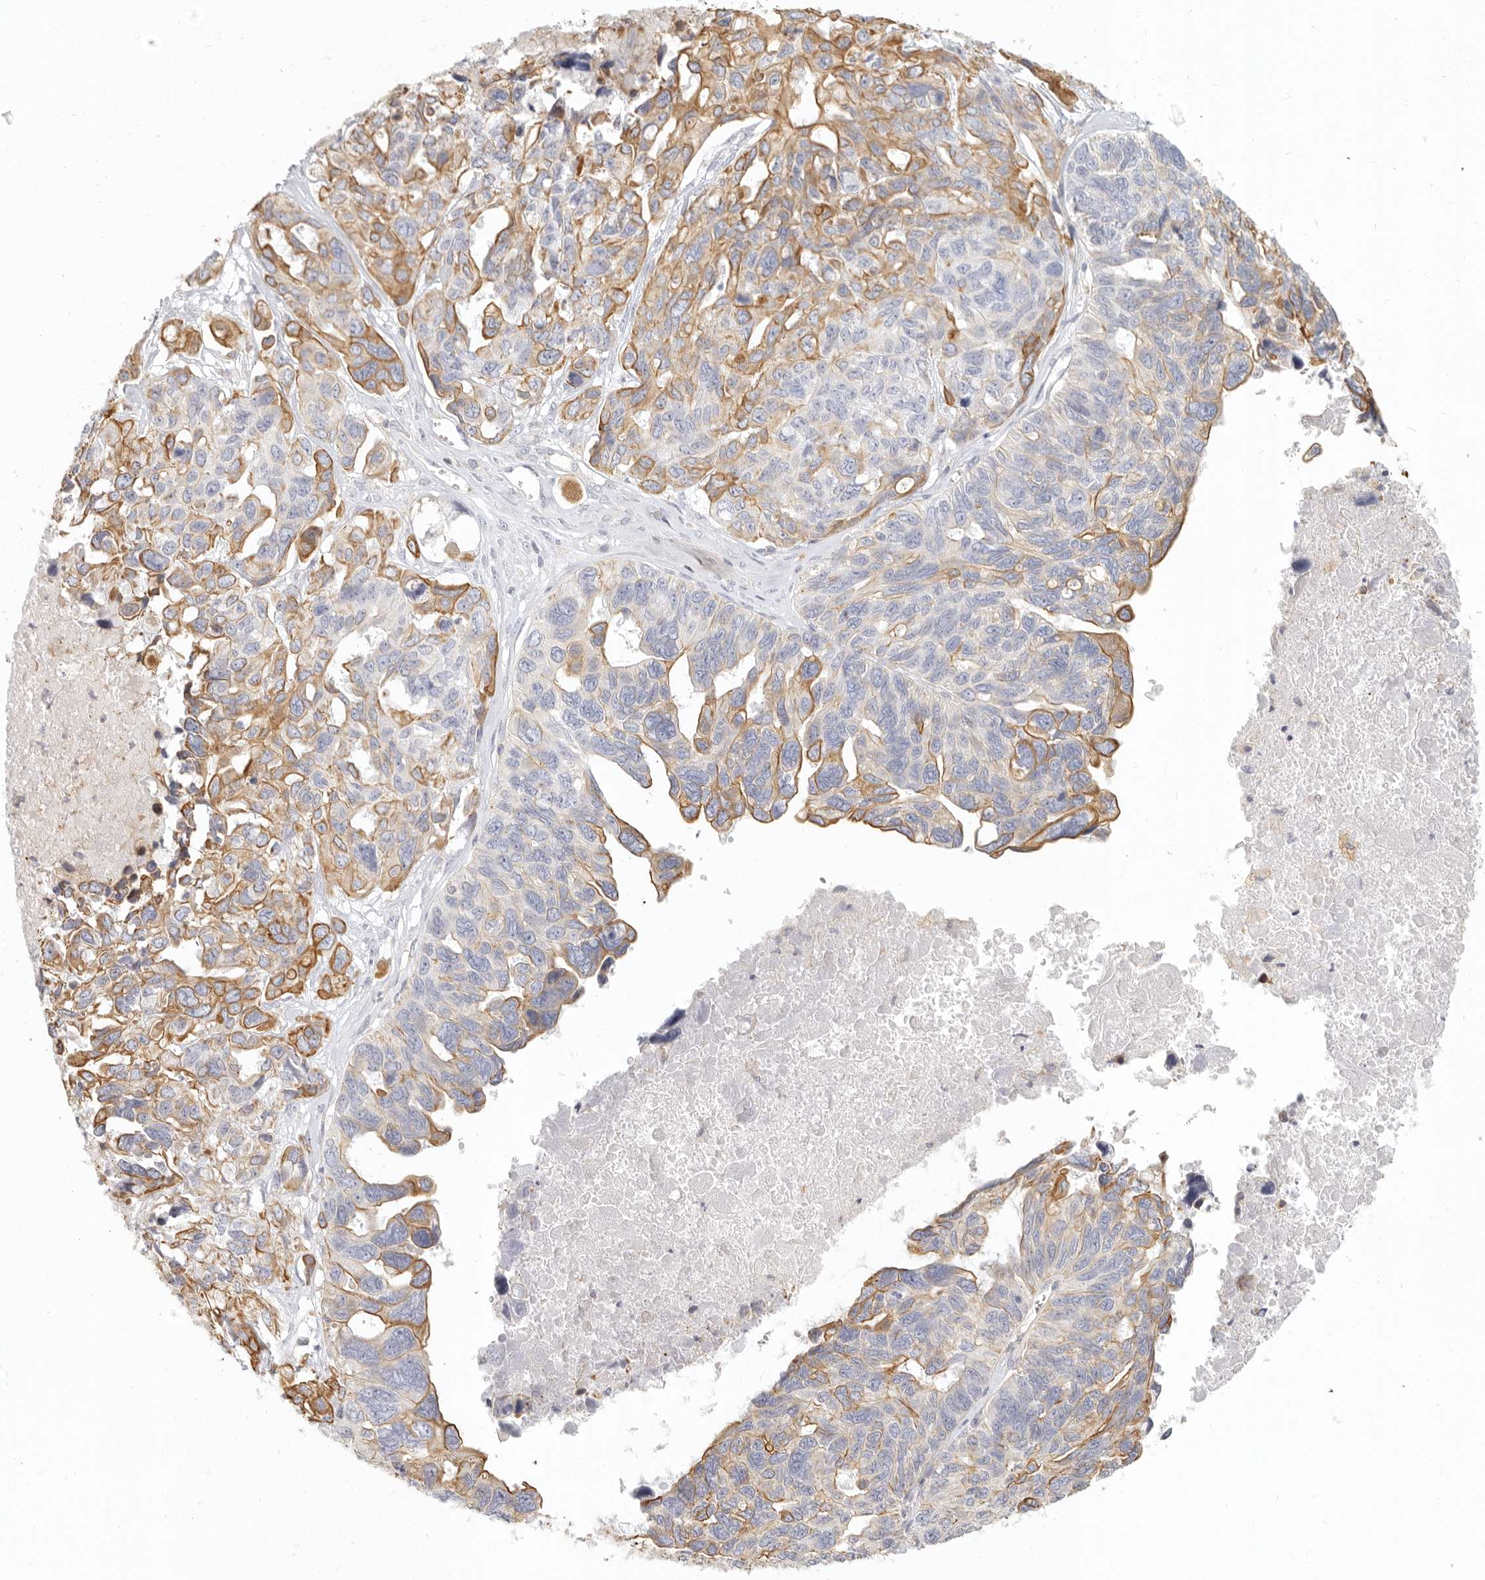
{"staining": {"intensity": "moderate", "quantity": "25%-75%", "location": "cytoplasmic/membranous"}, "tissue": "ovarian cancer", "cell_type": "Tumor cells", "image_type": "cancer", "snomed": [{"axis": "morphology", "description": "Cystadenocarcinoma, serous, NOS"}, {"axis": "topography", "description": "Ovary"}], "caption": "A brown stain shows moderate cytoplasmic/membranous expression of a protein in ovarian serous cystadenocarcinoma tumor cells. The staining was performed using DAB (3,3'-diaminobenzidine) to visualize the protein expression in brown, while the nuclei were stained in blue with hematoxylin (Magnification: 20x).", "gene": "NIBAN1", "patient": {"sex": "female", "age": 79}}